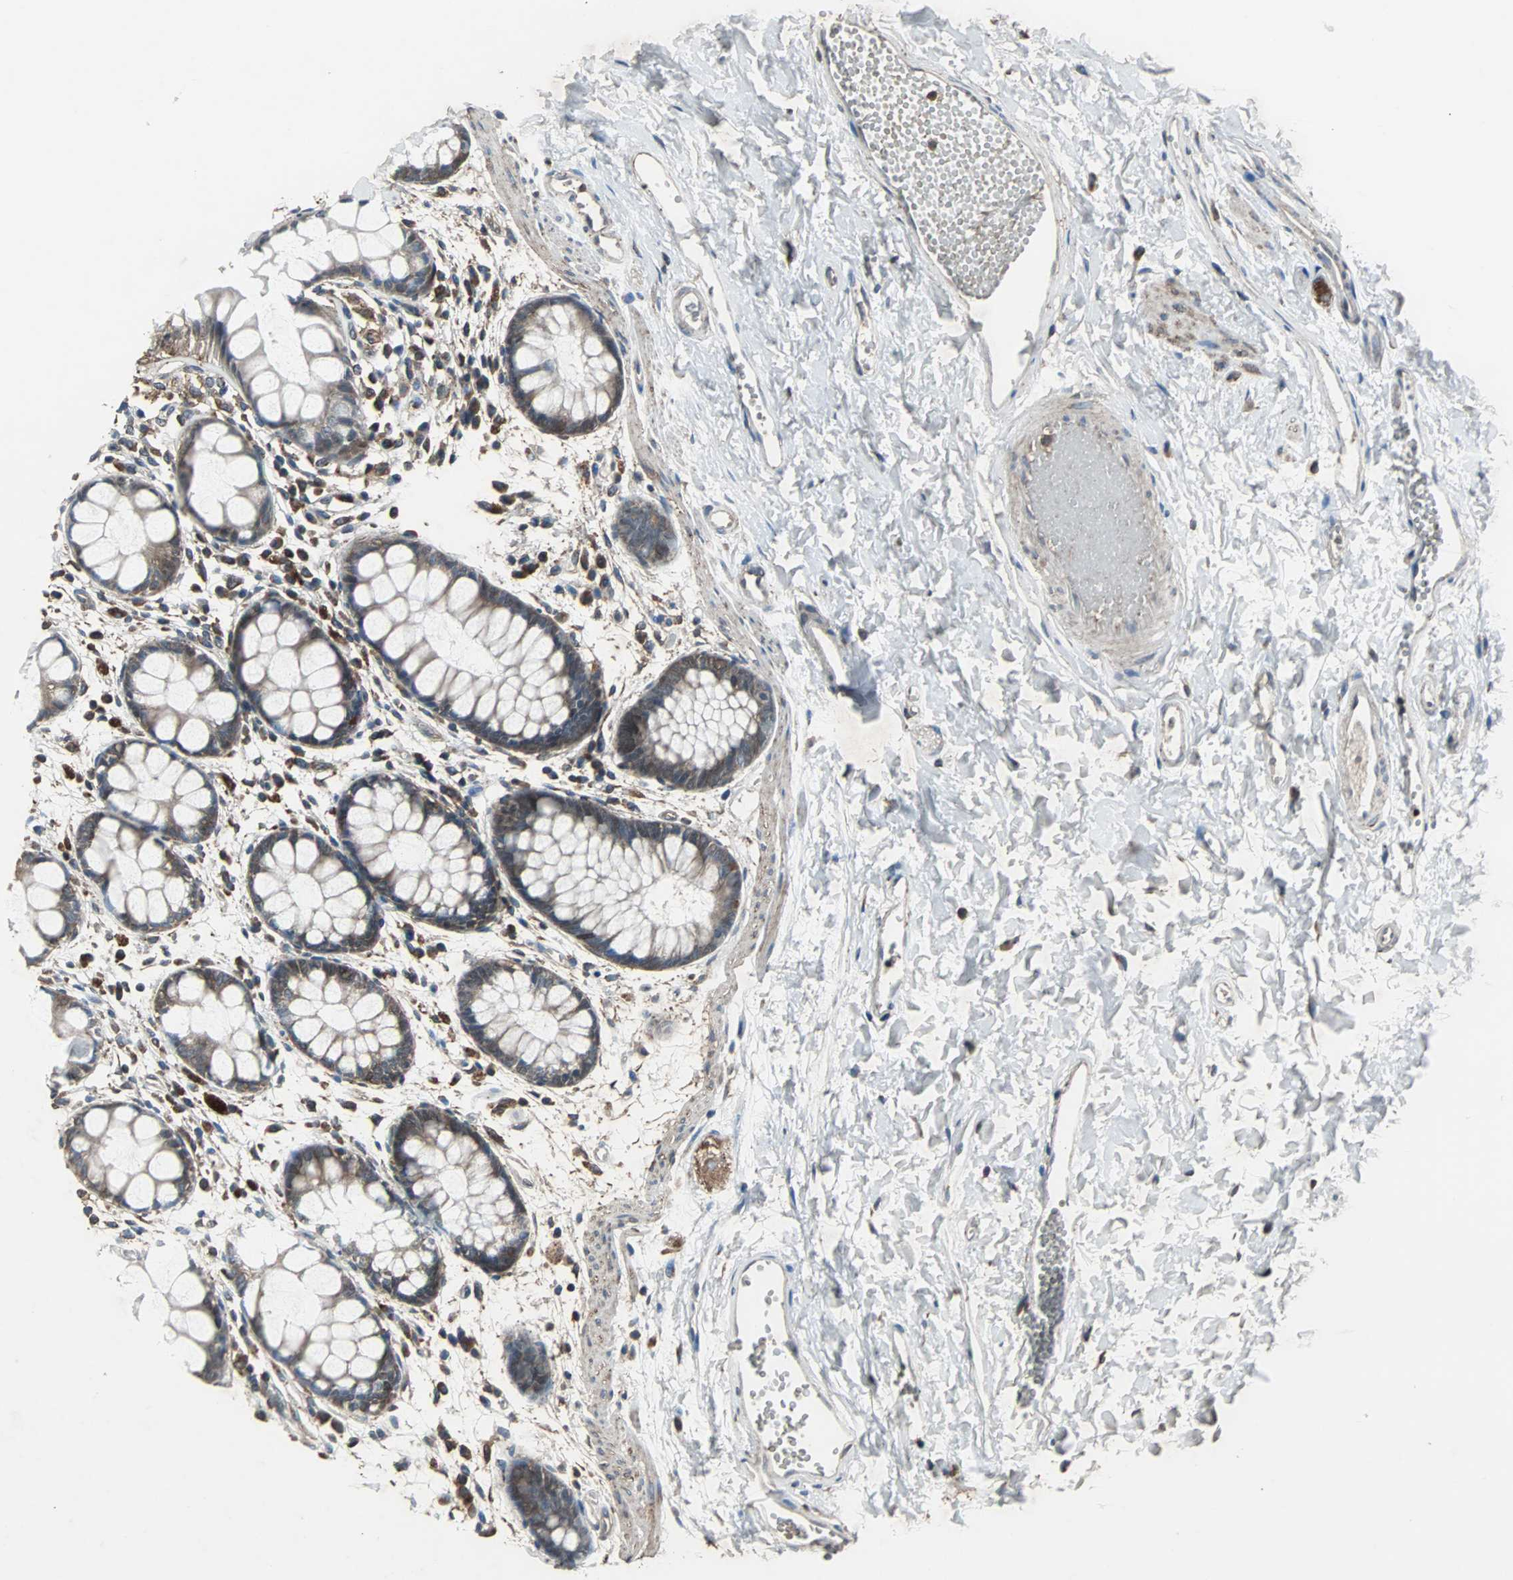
{"staining": {"intensity": "moderate", "quantity": ">75%", "location": "cytoplasmic/membranous"}, "tissue": "rectum", "cell_type": "Glandular cells", "image_type": "normal", "snomed": [{"axis": "morphology", "description": "Normal tissue, NOS"}, {"axis": "topography", "description": "Rectum"}], "caption": "A histopathology image of human rectum stained for a protein reveals moderate cytoplasmic/membranous brown staining in glandular cells. (IHC, brightfield microscopy, high magnification).", "gene": "SOS1", "patient": {"sex": "female", "age": 66}}